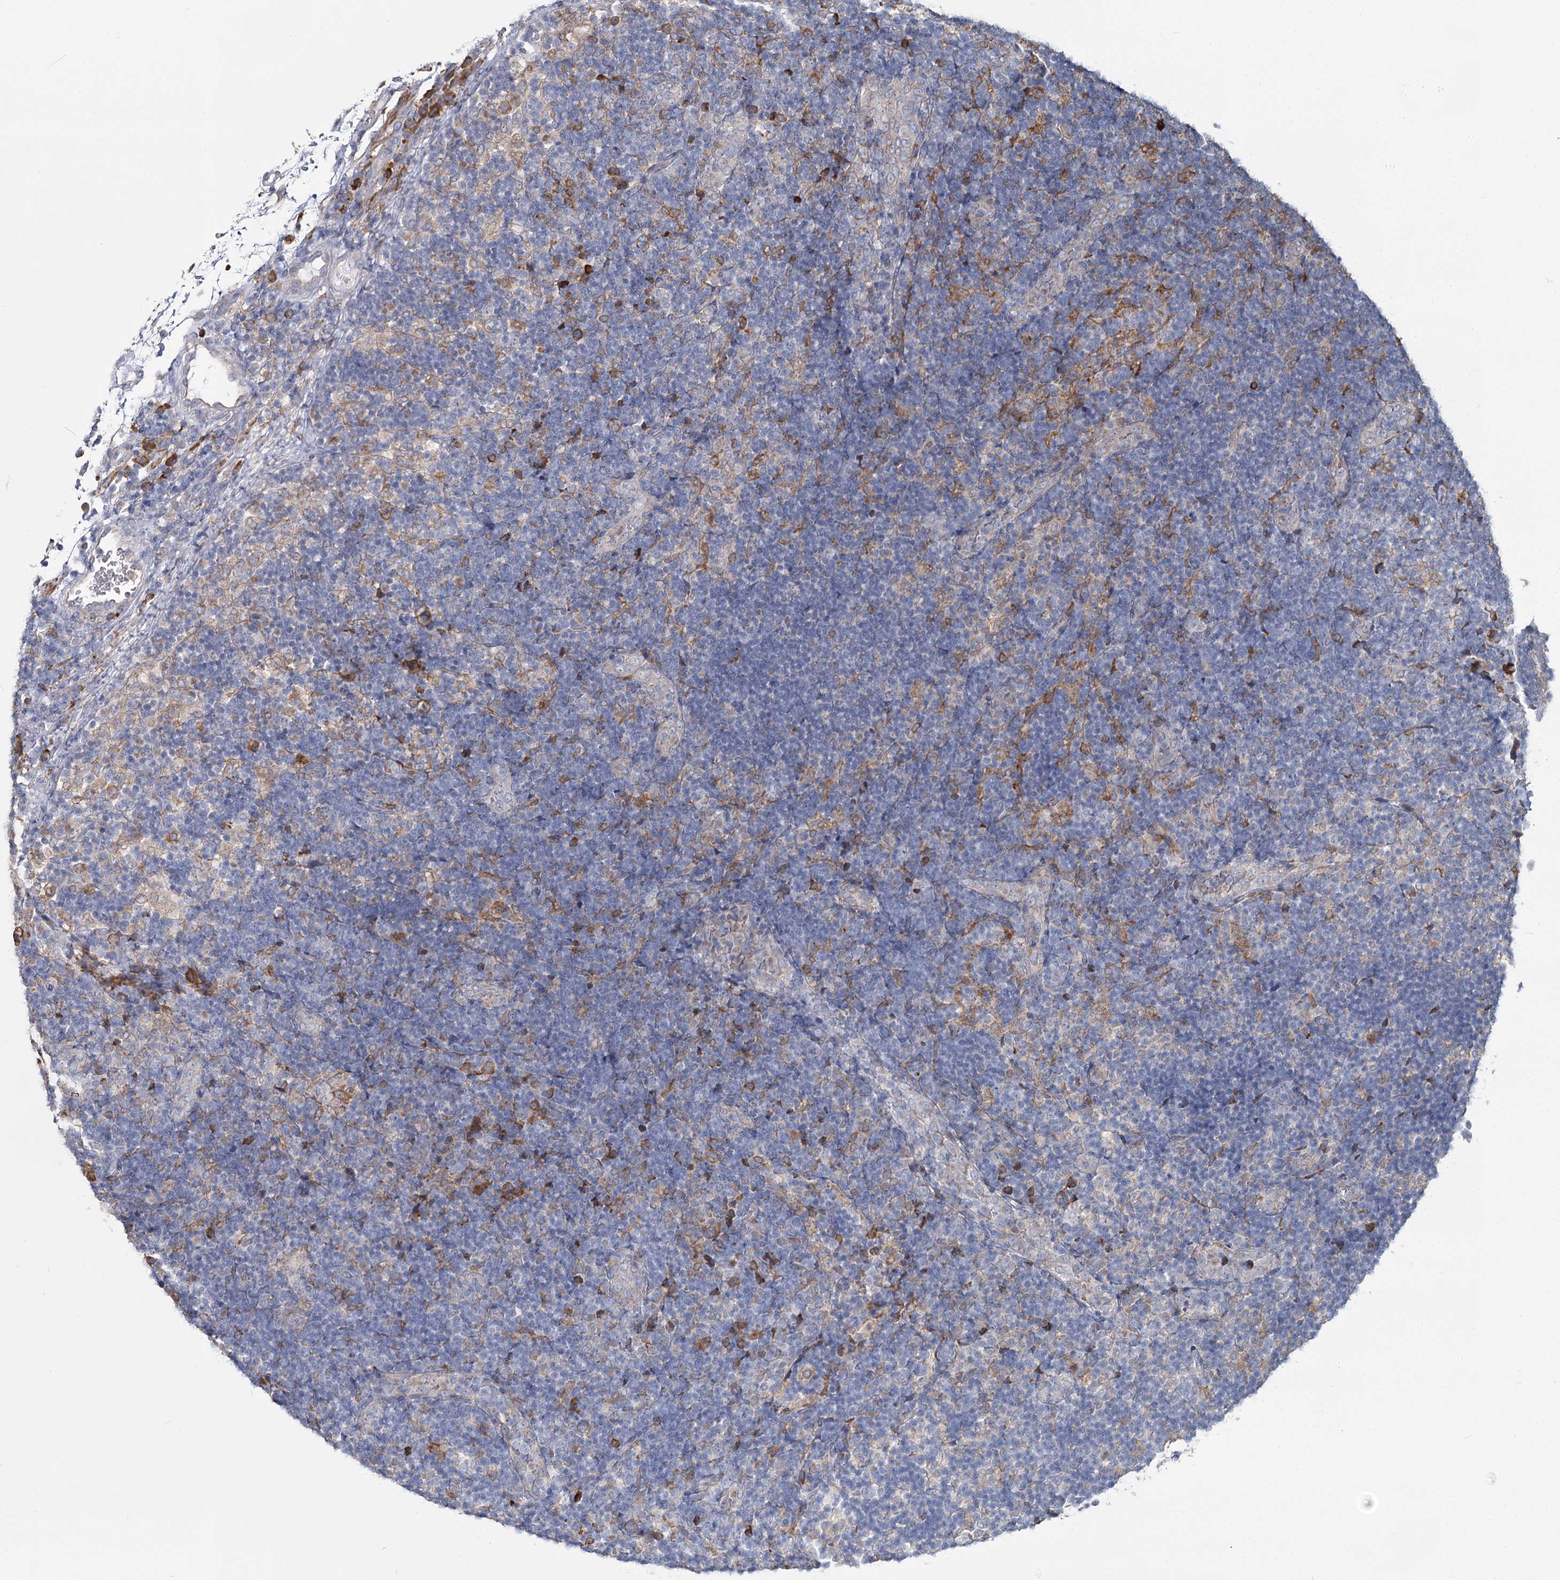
{"staining": {"intensity": "moderate", "quantity": "<25%", "location": "cytoplasmic/membranous"}, "tissue": "lymph node", "cell_type": "Germinal center cells", "image_type": "normal", "snomed": [{"axis": "morphology", "description": "Normal tissue, NOS"}, {"axis": "topography", "description": "Lymph node"}], "caption": "The histopathology image exhibits a brown stain indicating the presence of a protein in the cytoplasmic/membranous of germinal center cells in lymph node. (brown staining indicates protein expression, while blue staining denotes nuclei).", "gene": "ZCCHC9", "patient": {"sex": "female", "age": 22}}